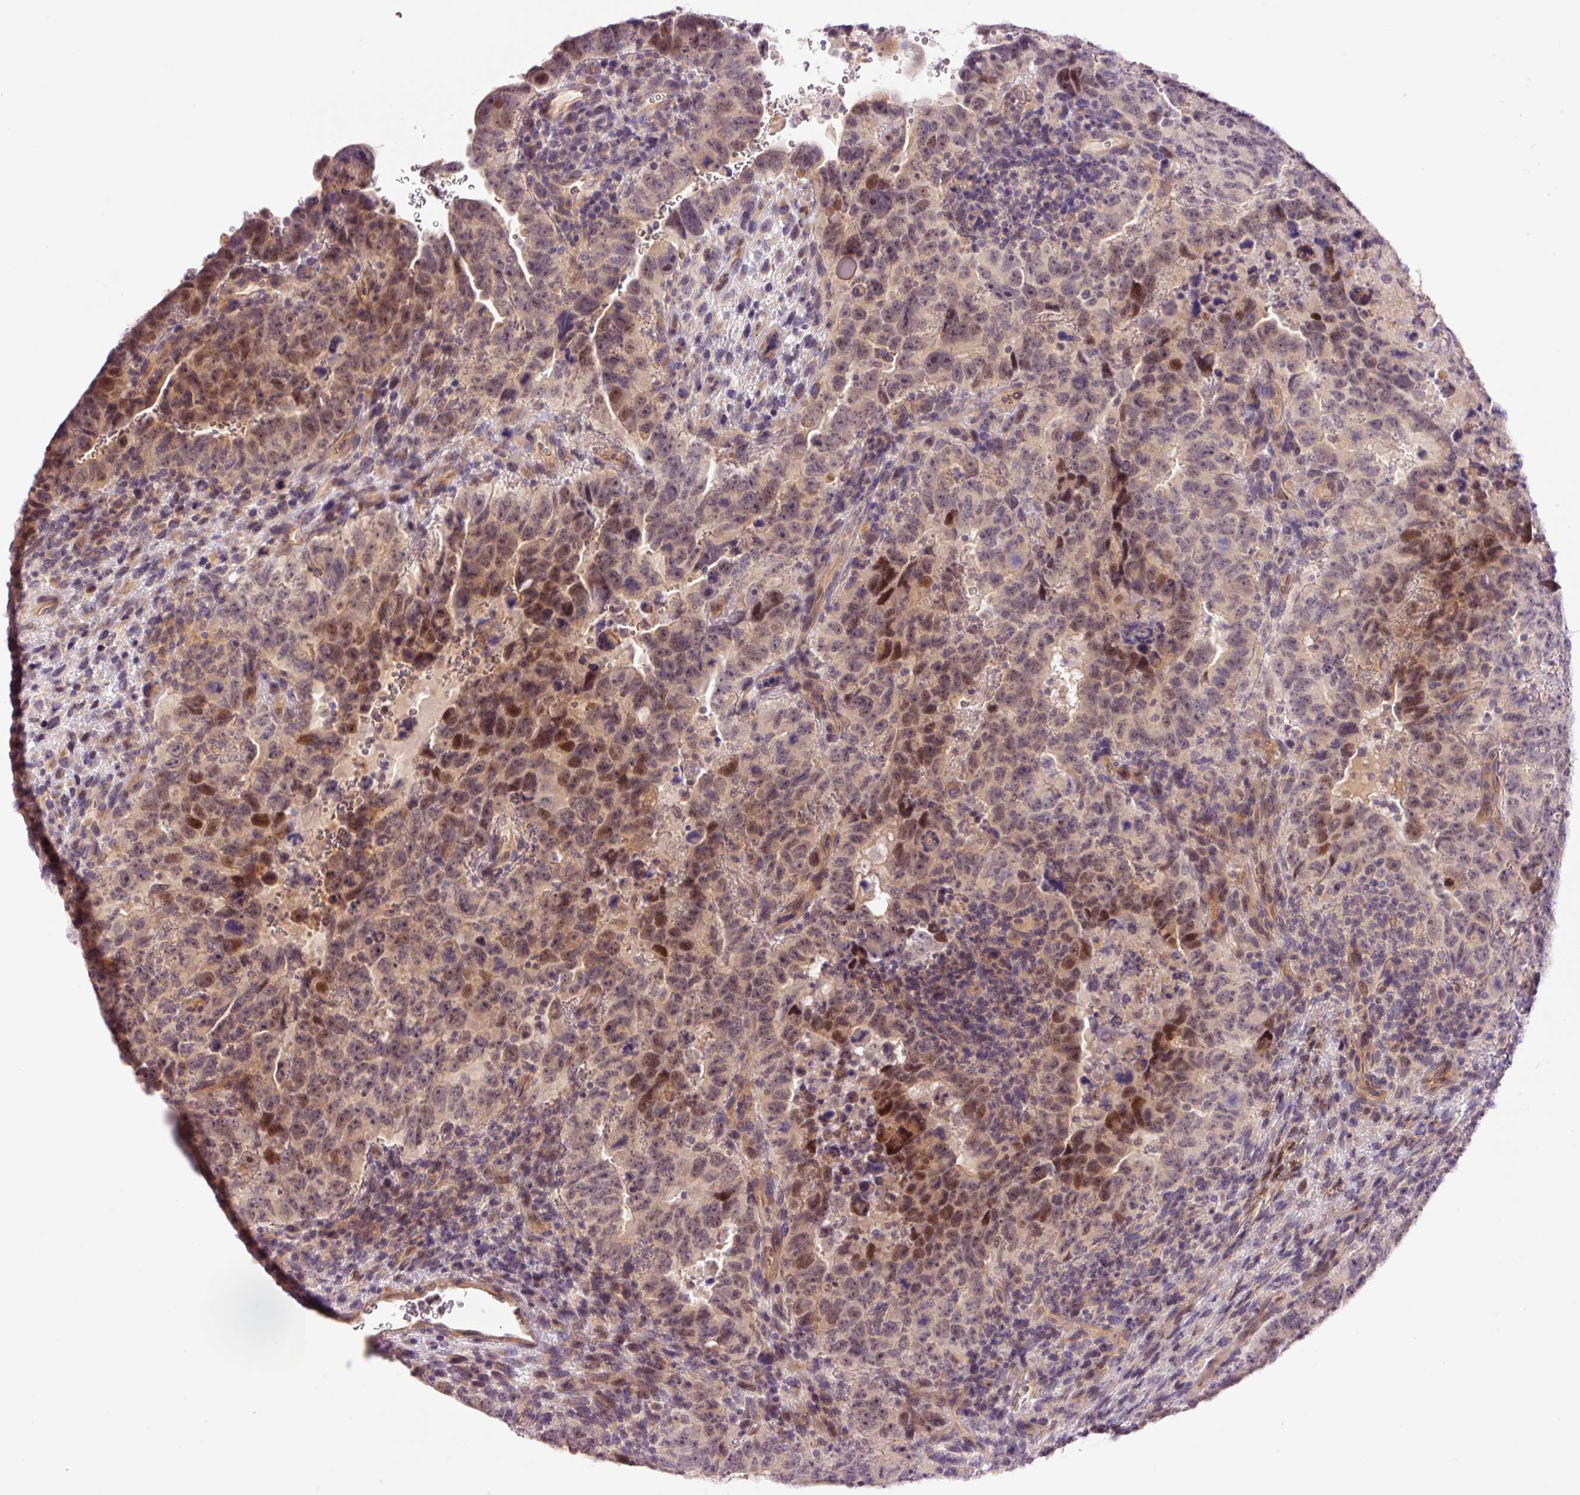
{"staining": {"intensity": "moderate", "quantity": "25%-75%", "location": "nuclear"}, "tissue": "testis cancer", "cell_type": "Tumor cells", "image_type": "cancer", "snomed": [{"axis": "morphology", "description": "Carcinoma, Embryonal, NOS"}, {"axis": "topography", "description": "Testis"}], "caption": "Immunohistochemical staining of human testis cancer exhibits medium levels of moderate nuclear expression in about 25%-75% of tumor cells.", "gene": "SLC29A3", "patient": {"sex": "male", "age": 24}}